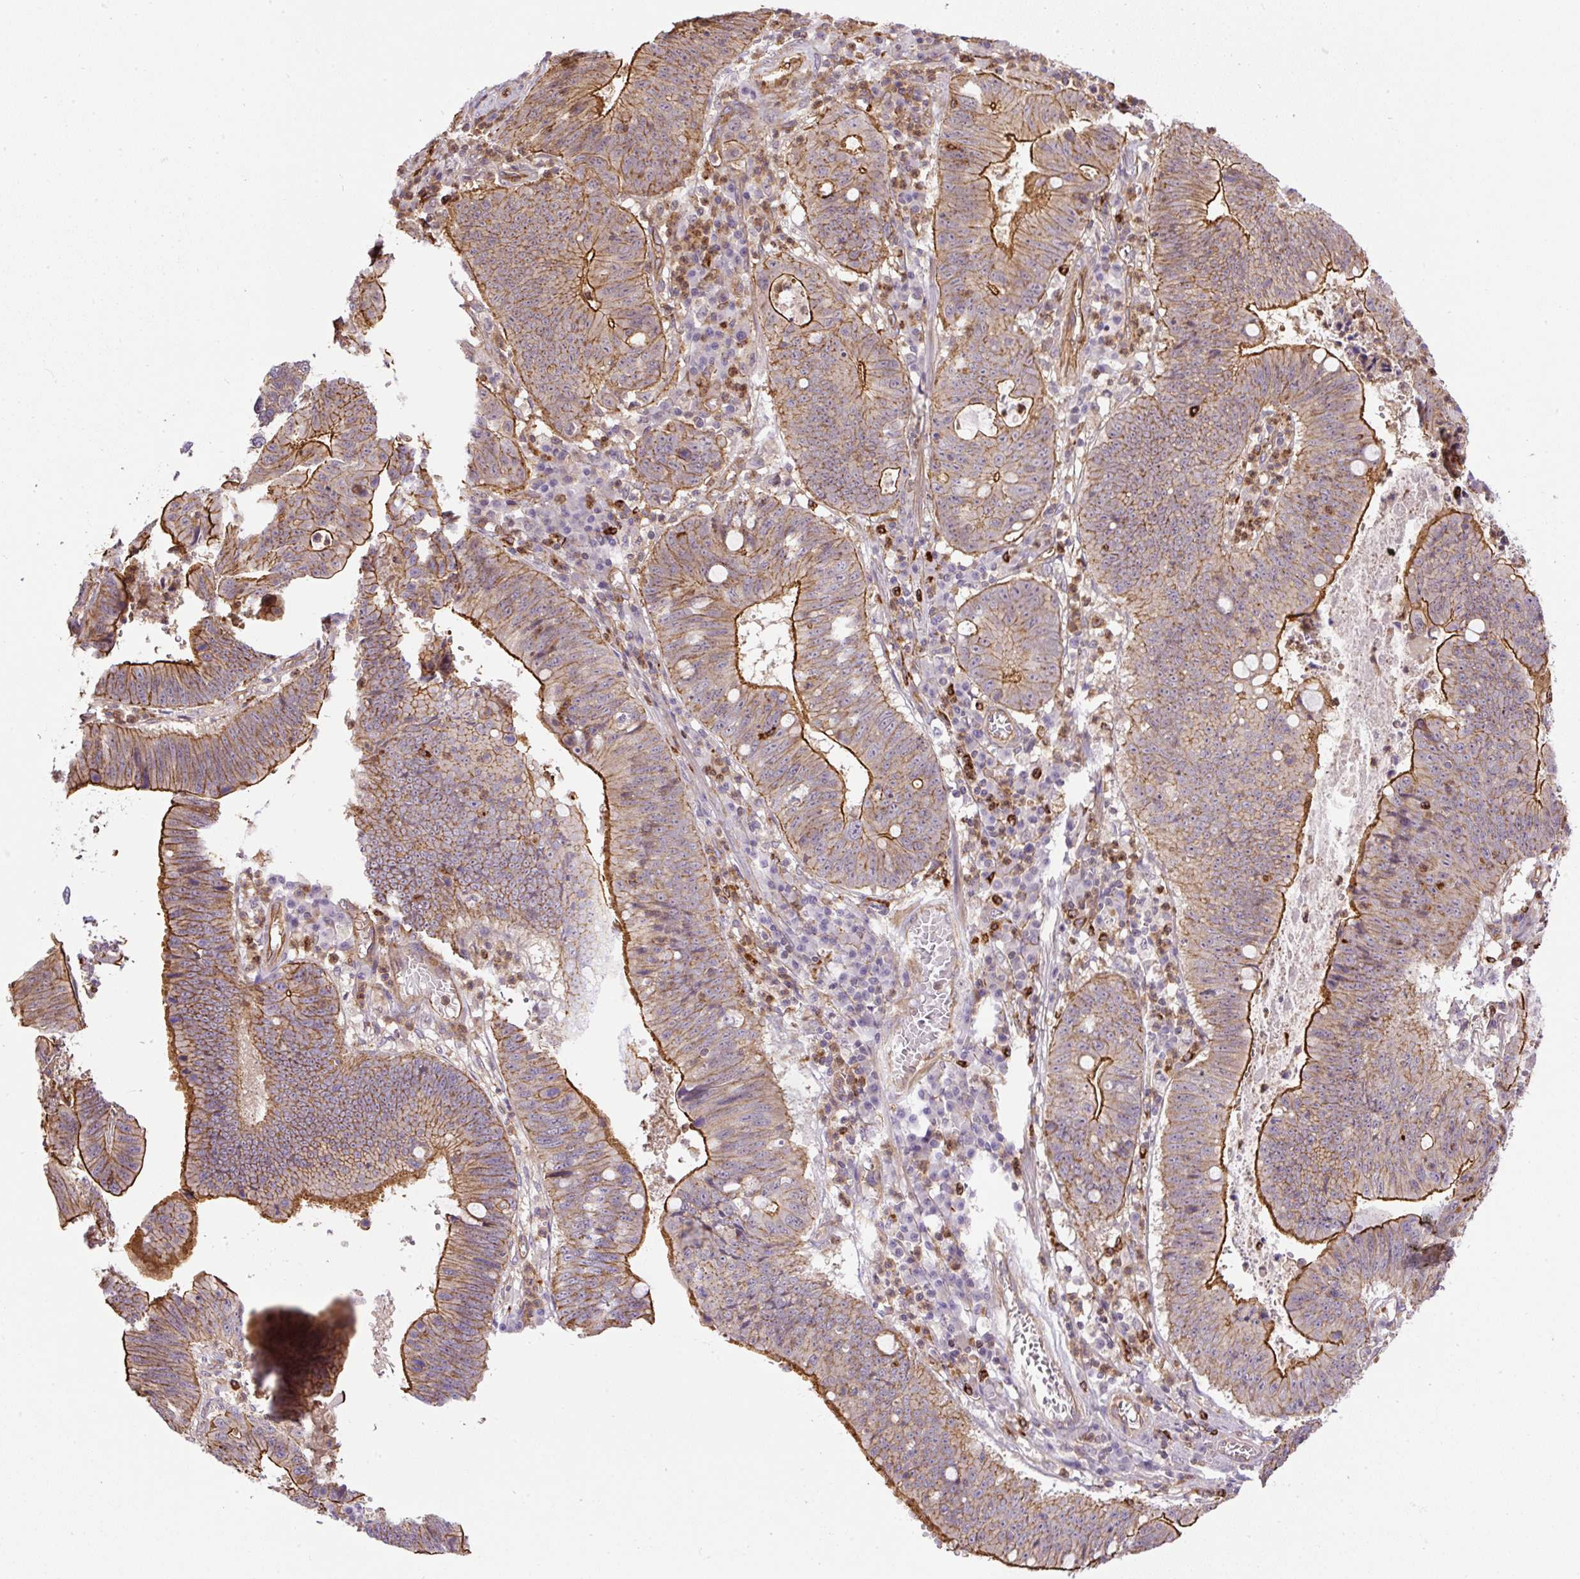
{"staining": {"intensity": "moderate", "quantity": ">75%", "location": "cytoplasmic/membranous"}, "tissue": "stomach cancer", "cell_type": "Tumor cells", "image_type": "cancer", "snomed": [{"axis": "morphology", "description": "Adenocarcinoma, NOS"}, {"axis": "topography", "description": "Stomach"}], "caption": "Human stomach cancer (adenocarcinoma) stained with a protein marker reveals moderate staining in tumor cells.", "gene": "B3GALT5", "patient": {"sex": "male", "age": 59}}